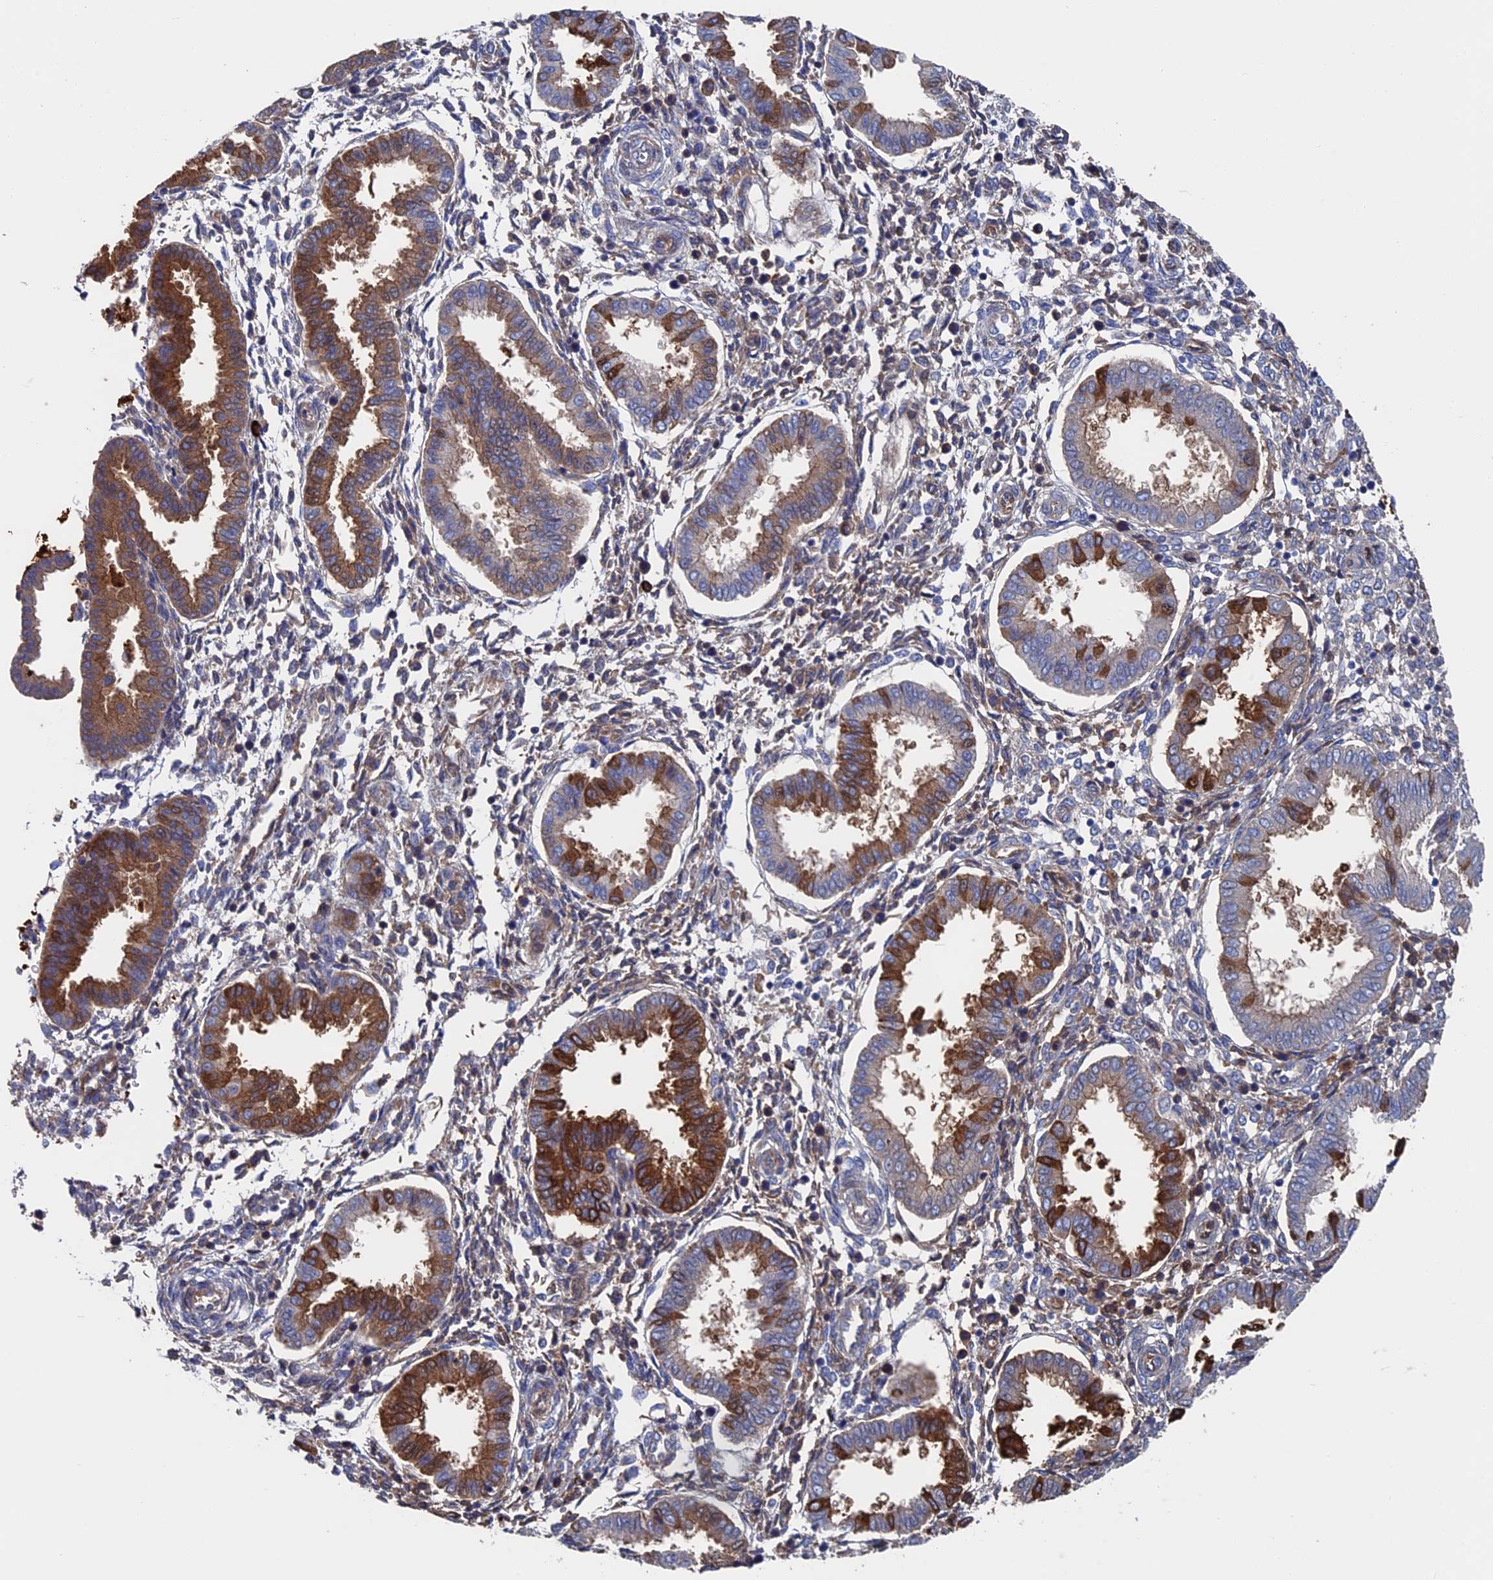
{"staining": {"intensity": "weak", "quantity": "<25%", "location": "cytoplasmic/membranous"}, "tissue": "endometrium", "cell_type": "Cells in endometrial stroma", "image_type": "normal", "snomed": [{"axis": "morphology", "description": "Normal tissue, NOS"}, {"axis": "topography", "description": "Endometrium"}], "caption": "Immunohistochemistry (IHC) image of unremarkable endometrium stained for a protein (brown), which shows no expression in cells in endometrial stroma. (Brightfield microscopy of DAB immunohistochemistry (IHC) at high magnification).", "gene": "RPUSD1", "patient": {"sex": "female", "age": 24}}